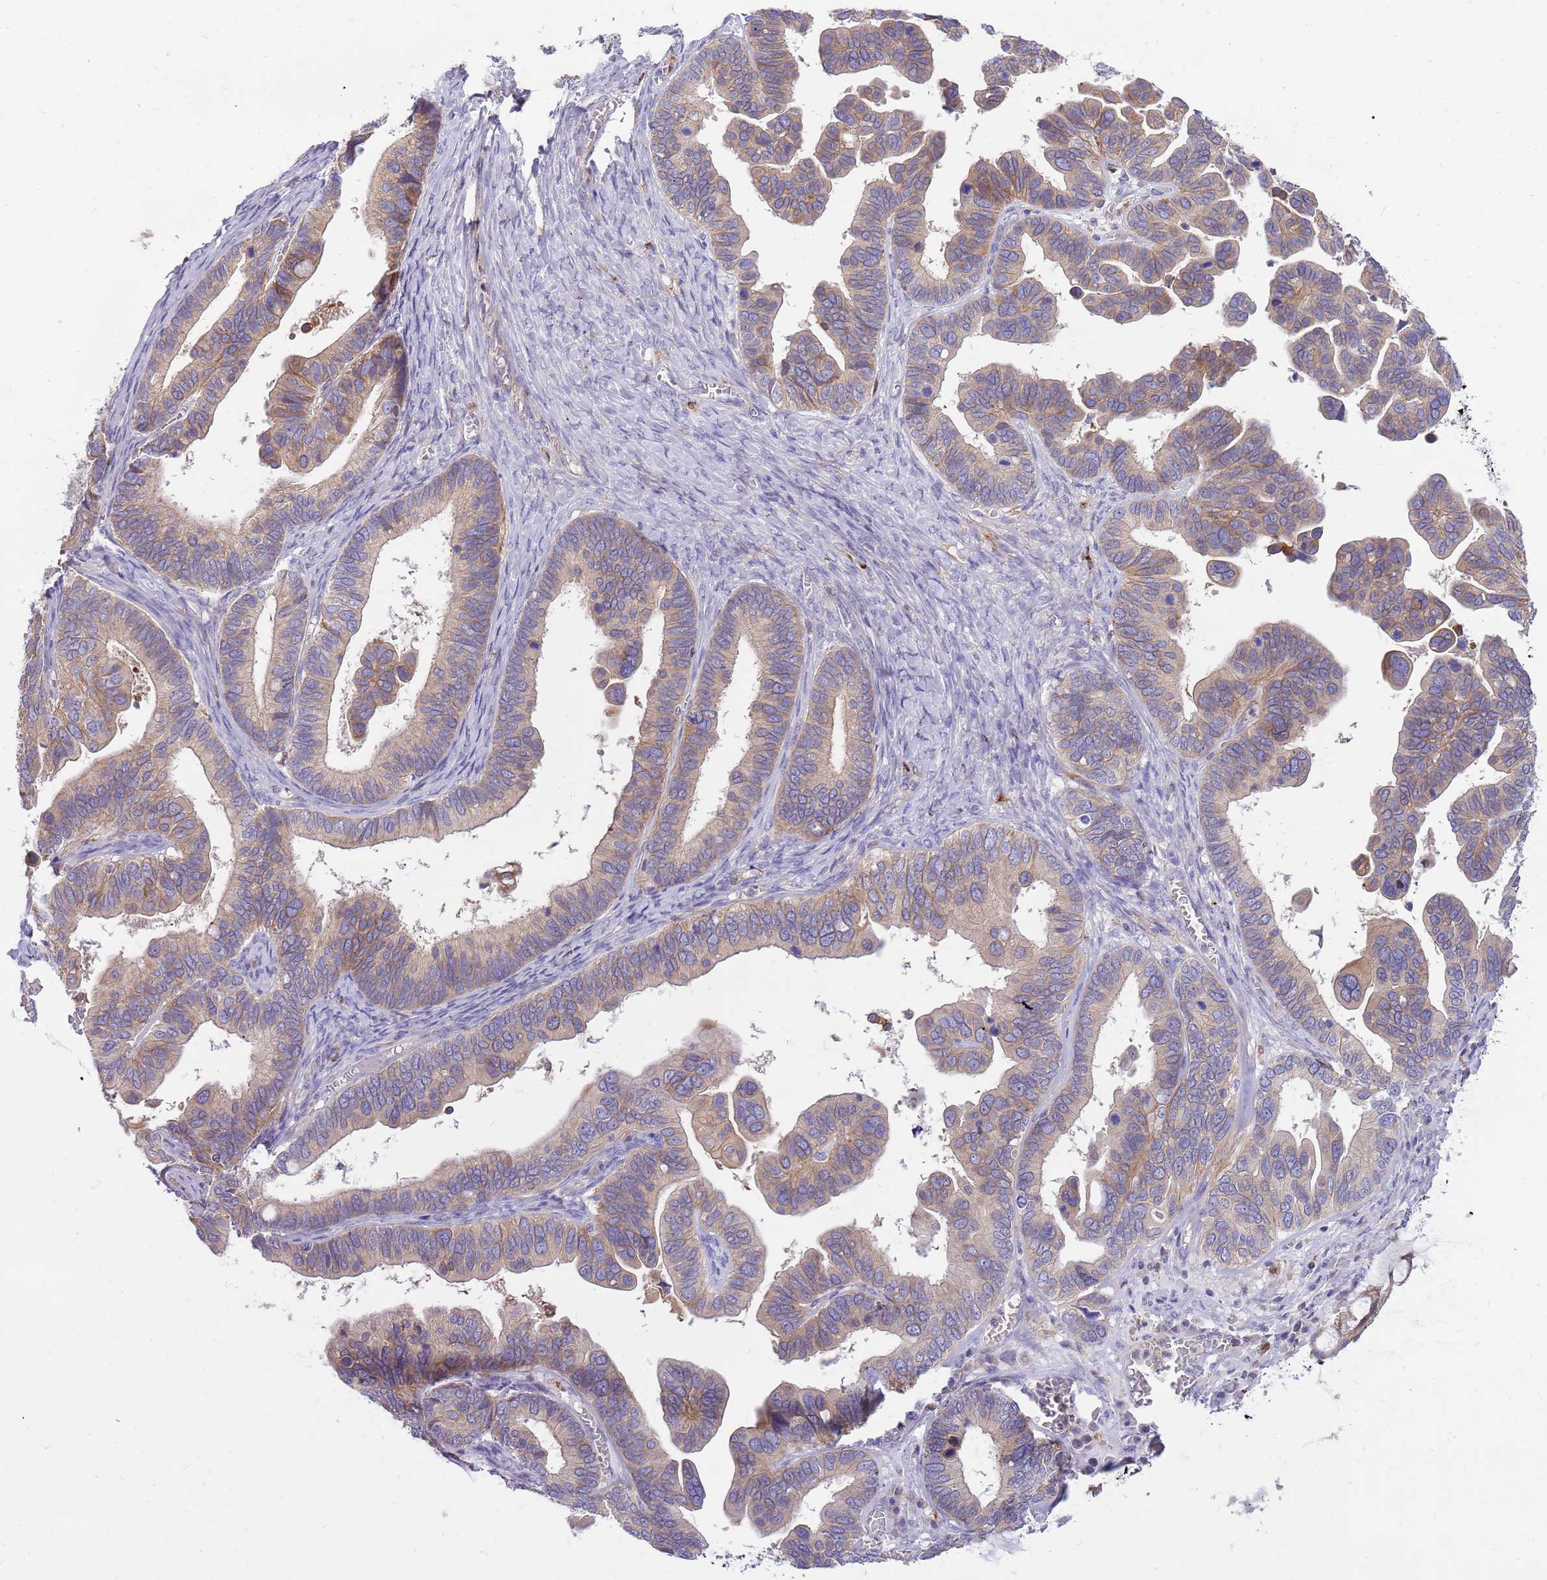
{"staining": {"intensity": "weak", "quantity": "25%-75%", "location": "cytoplasmic/membranous"}, "tissue": "ovarian cancer", "cell_type": "Tumor cells", "image_type": "cancer", "snomed": [{"axis": "morphology", "description": "Cystadenocarcinoma, serous, NOS"}, {"axis": "topography", "description": "Ovary"}], "caption": "Immunohistochemistry (IHC) photomicrograph of neoplastic tissue: human ovarian serous cystadenocarcinoma stained using IHC exhibits low levels of weak protein expression localized specifically in the cytoplasmic/membranous of tumor cells, appearing as a cytoplasmic/membranous brown color.", "gene": "WDR90", "patient": {"sex": "female", "age": 56}}